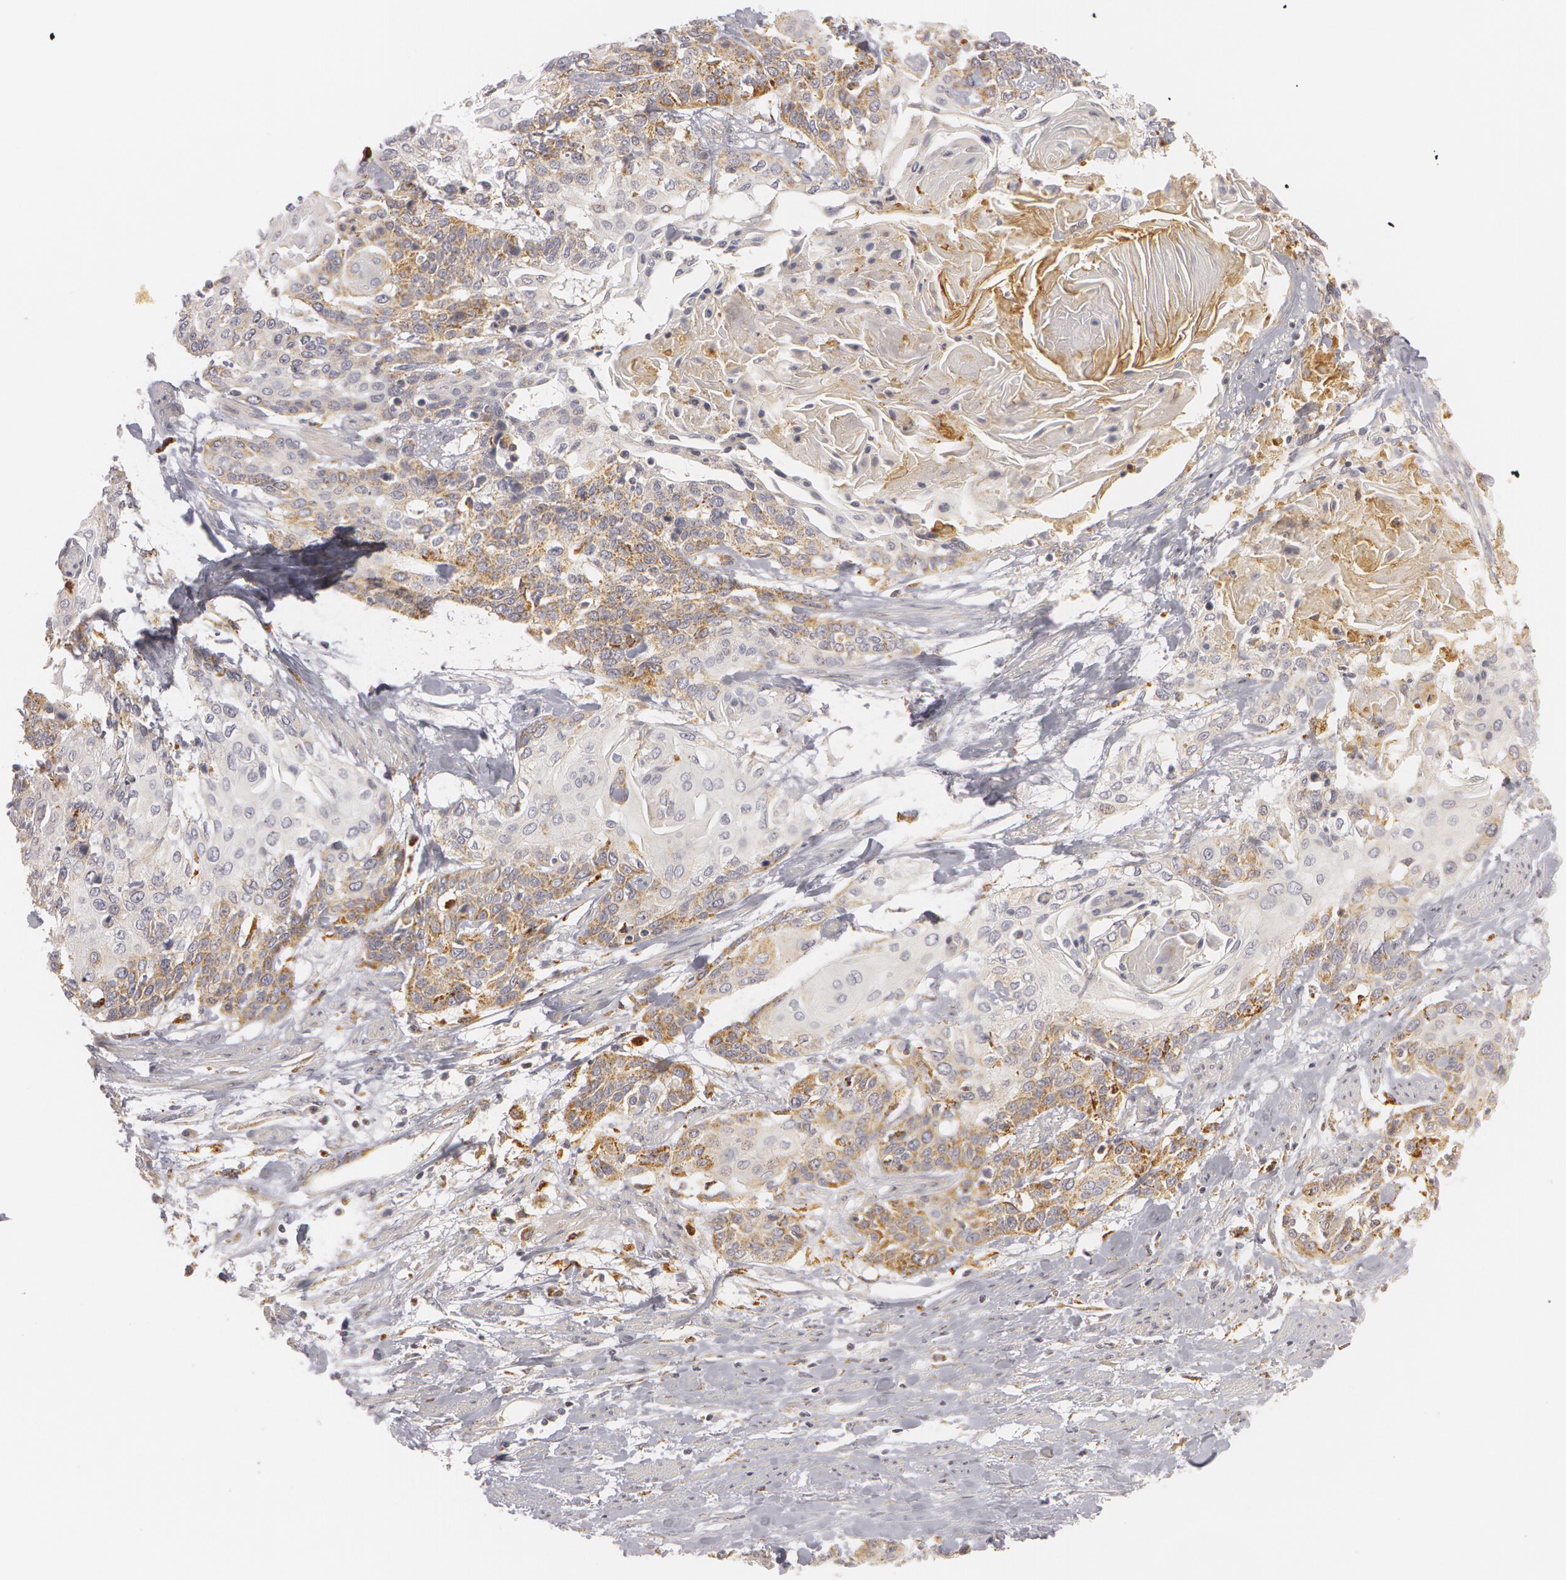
{"staining": {"intensity": "moderate", "quantity": ">75%", "location": "cytoplasmic/membranous"}, "tissue": "cervical cancer", "cell_type": "Tumor cells", "image_type": "cancer", "snomed": [{"axis": "morphology", "description": "Squamous cell carcinoma, NOS"}, {"axis": "topography", "description": "Cervix"}], "caption": "Immunohistochemical staining of cervical squamous cell carcinoma exhibits medium levels of moderate cytoplasmic/membranous staining in approximately >75% of tumor cells.", "gene": "C7", "patient": {"sex": "female", "age": 57}}